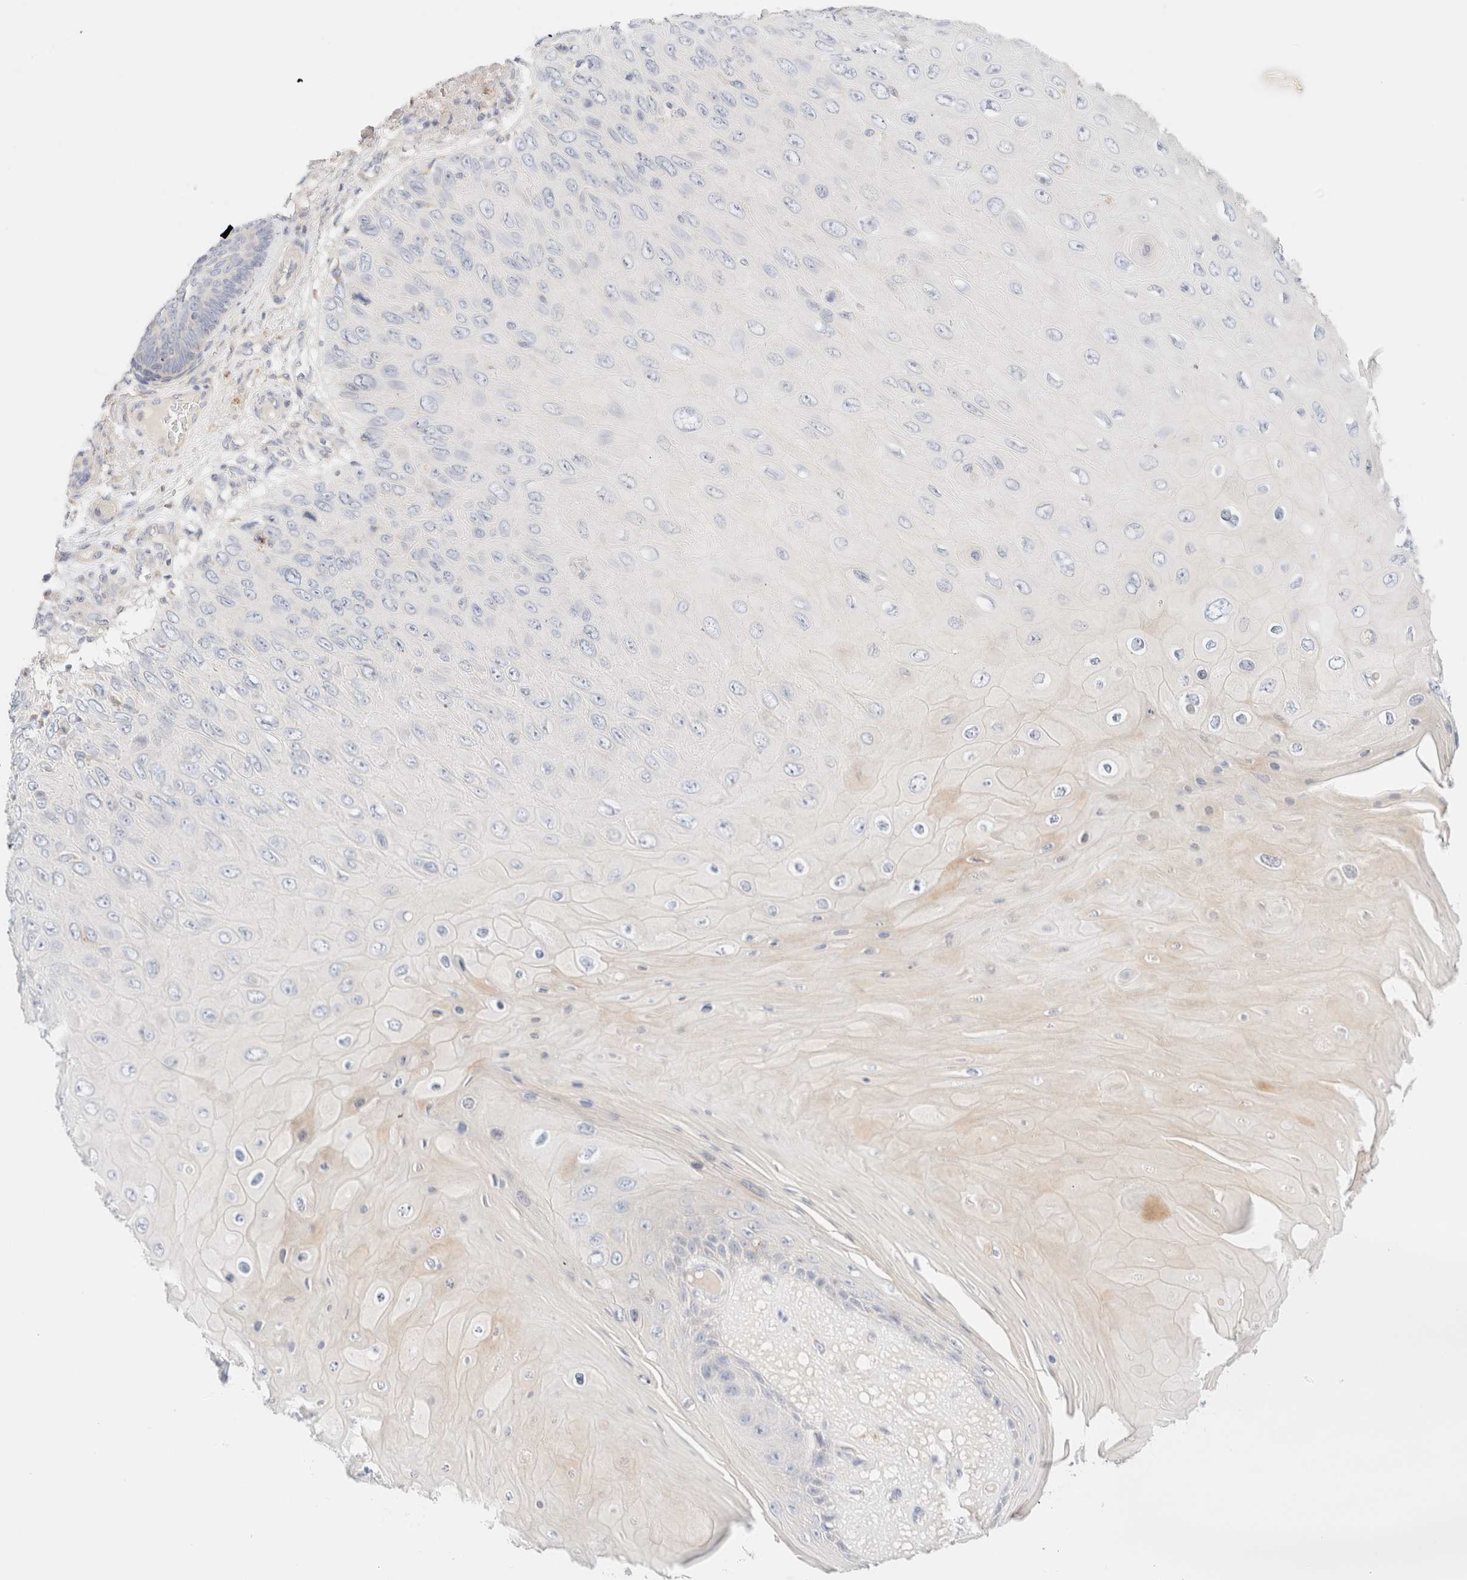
{"staining": {"intensity": "negative", "quantity": "none", "location": "none"}, "tissue": "skin cancer", "cell_type": "Tumor cells", "image_type": "cancer", "snomed": [{"axis": "morphology", "description": "Squamous cell carcinoma, NOS"}, {"axis": "topography", "description": "Skin"}], "caption": "This micrograph is of skin squamous cell carcinoma stained with immunohistochemistry (IHC) to label a protein in brown with the nuclei are counter-stained blue. There is no positivity in tumor cells.", "gene": "SARM1", "patient": {"sex": "female", "age": 88}}